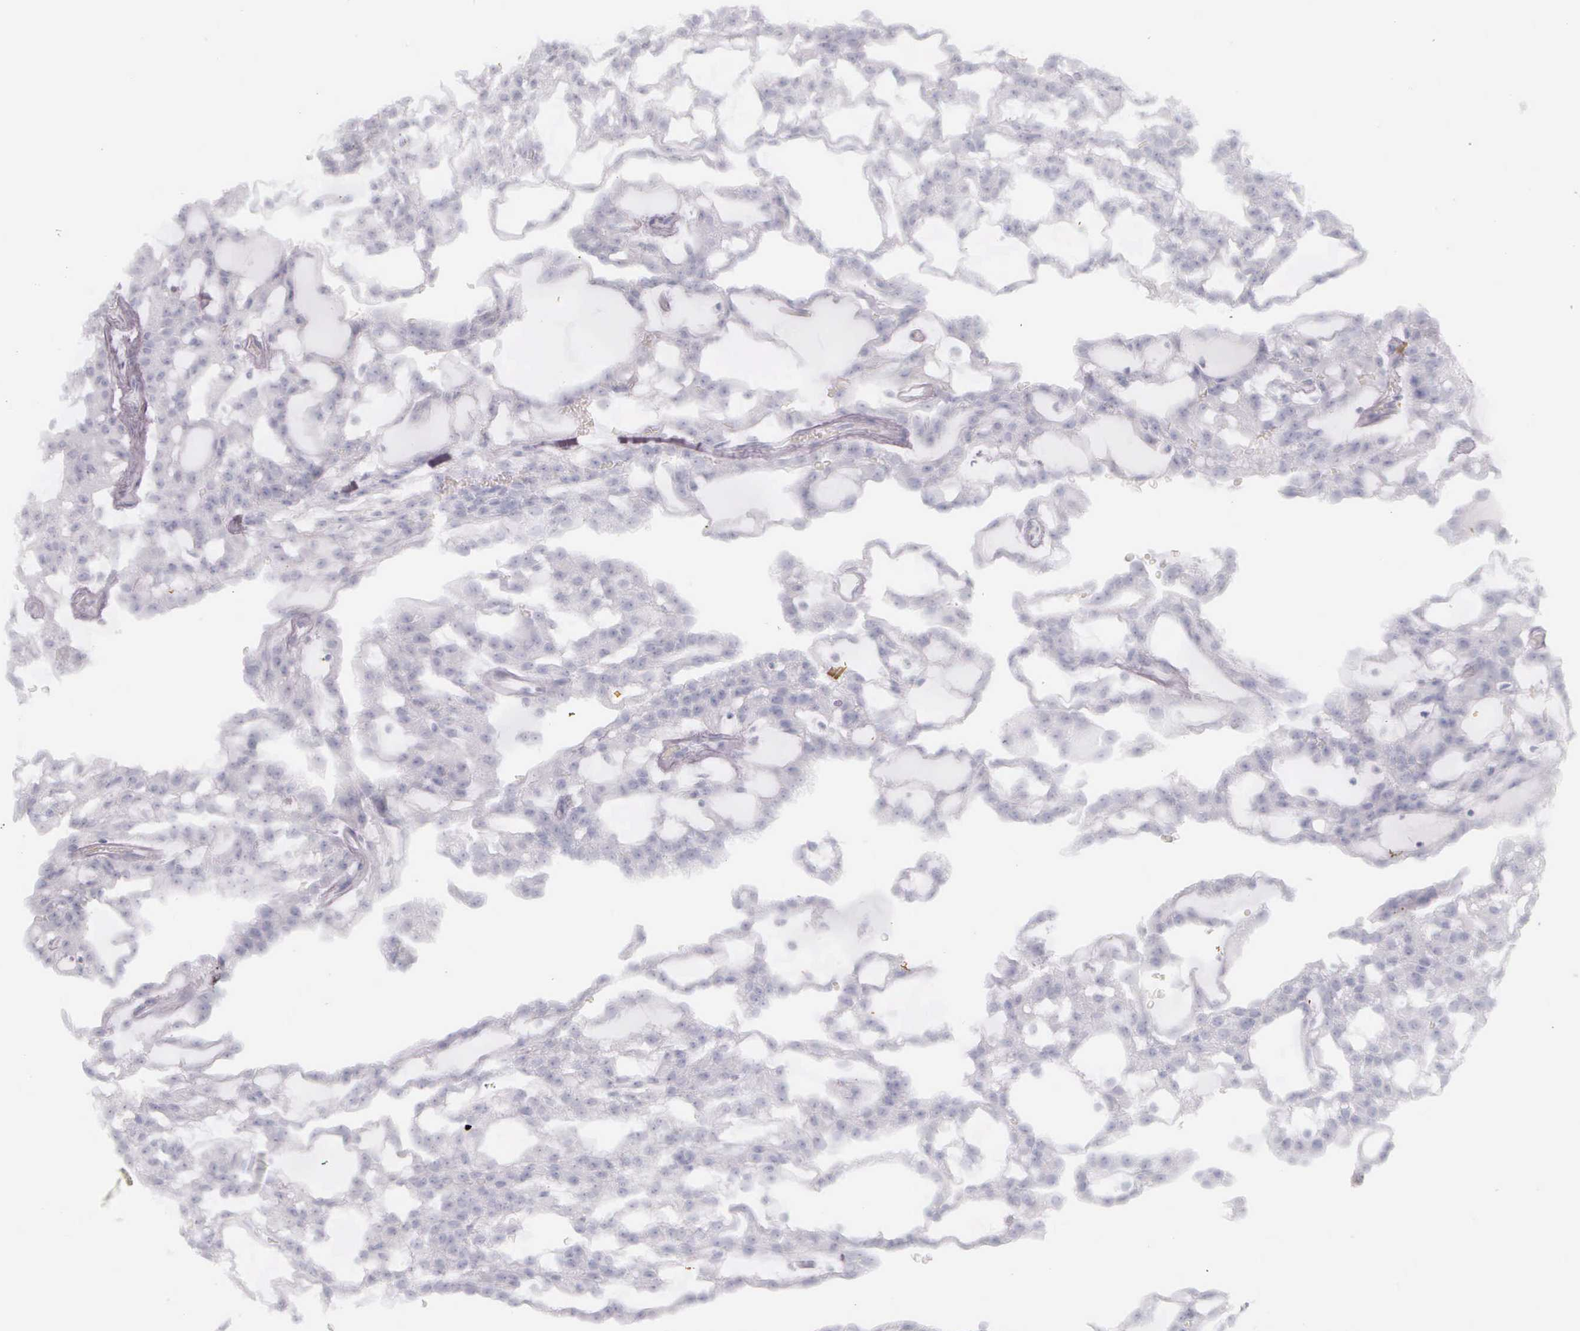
{"staining": {"intensity": "negative", "quantity": "none", "location": "none"}, "tissue": "renal cancer", "cell_type": "Tumor cells", "image_type": "cancer", "snomed": [{"axis": "morphology", "description": "Adenocarcinoma, NOS"}, {"axis": "topography", "description": "Kidney"}], "caption": "IHC histopathology image of renal adenocarcinoma stained for a protein (brown), which reveals no expression in tumor cells. (DAB IHC visualized using brightfield microscopy, high magnification).", "gene": "KRT14", "patient": {"sex": "male", "age": 63}}